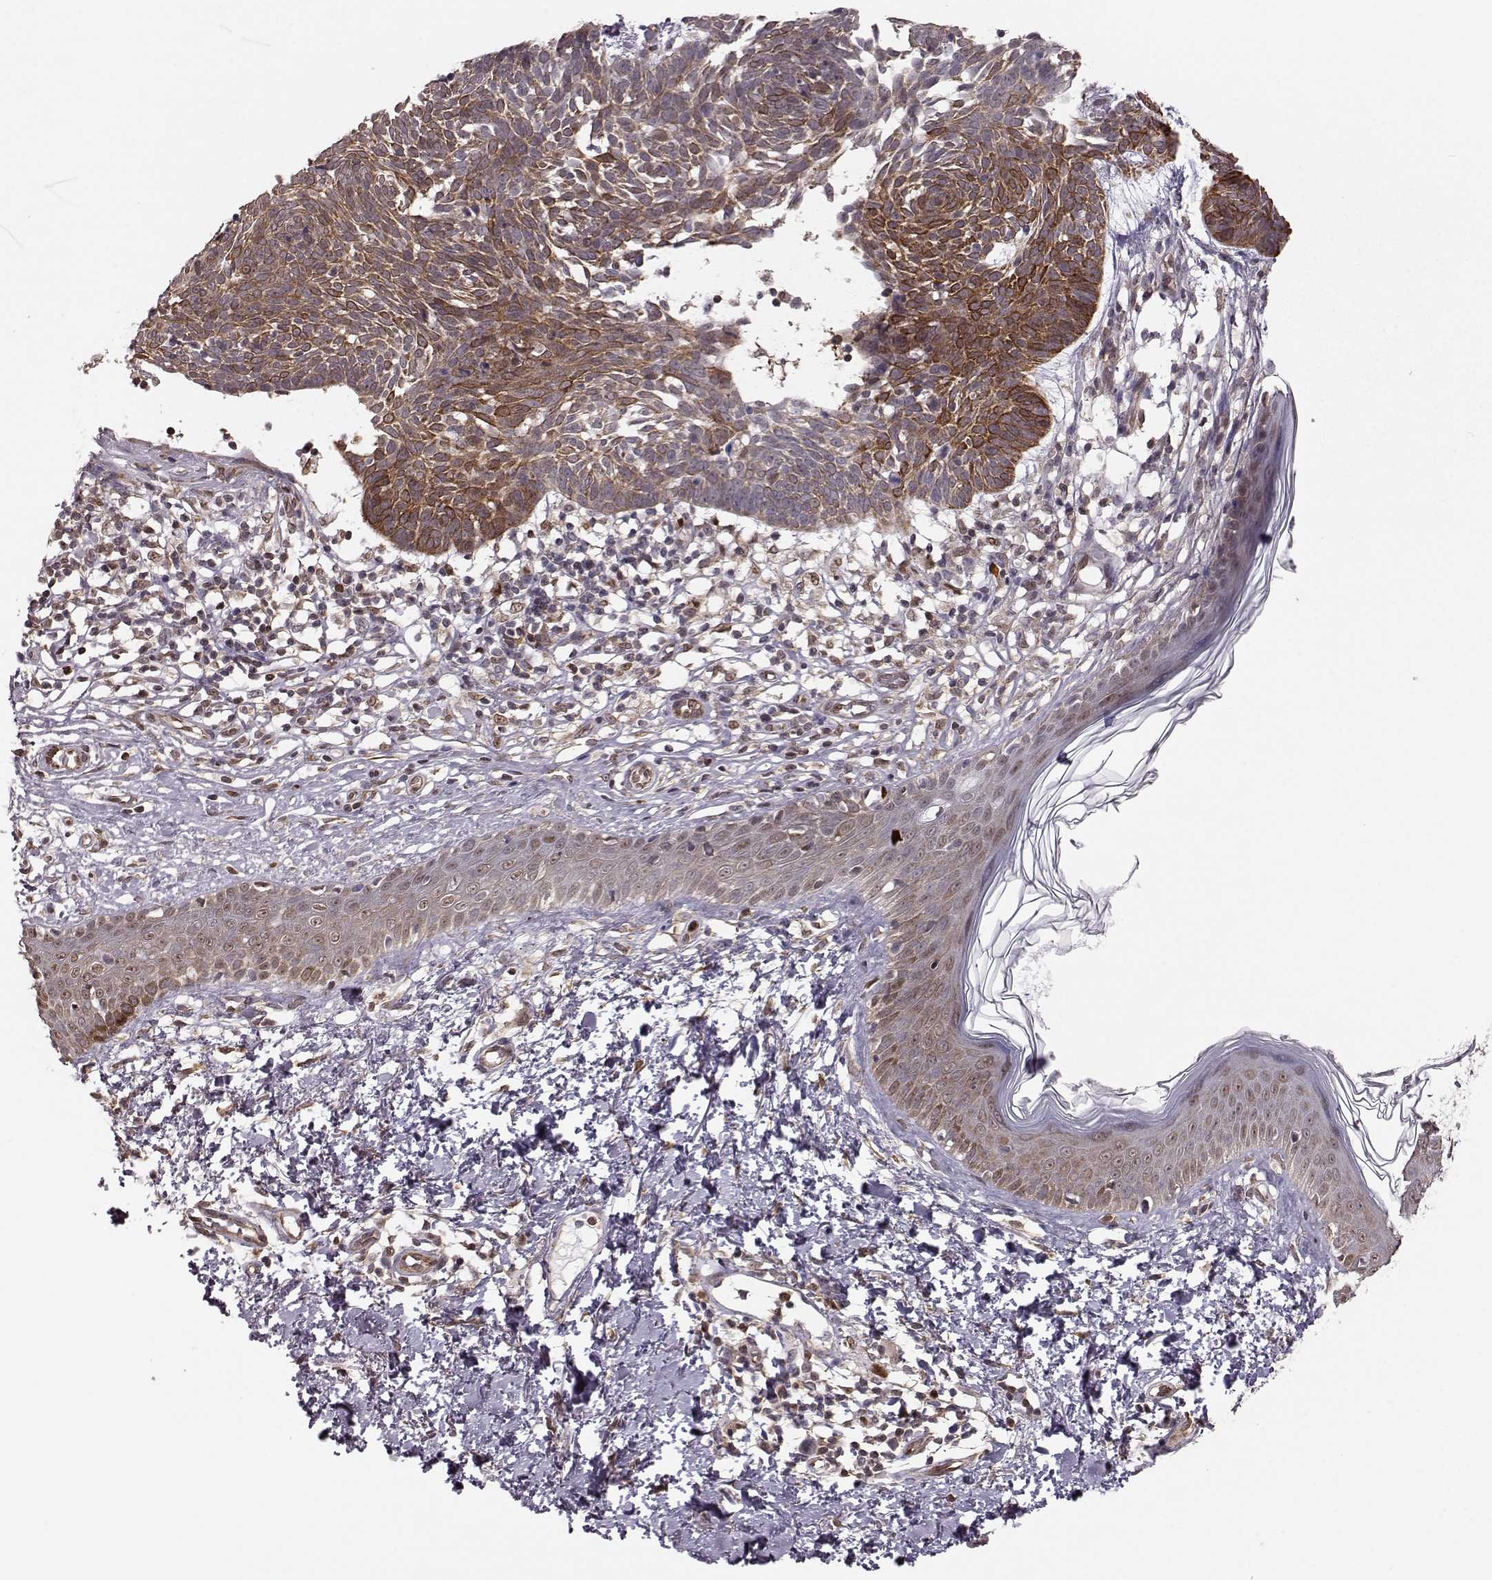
{"staining": {"intensity": "strong", "quantity": ">75%", "location": "nuclear"}, "tissue": "skin cancer", "cell_type": "Tumor cells", "image_type": "cancer", "snomed": [{"axis": "morphology", "description": "Basal cell carcinoma"}, {"axis": "topography", "description": "Skin"}], "caption": "Protein expression analysis of human skin basal cell carcinoma reveals strong nuclear expression in approximately >75% of tumor cells.", "gene": "KLF6", "patient": {"sex": "male", "age": 85}}